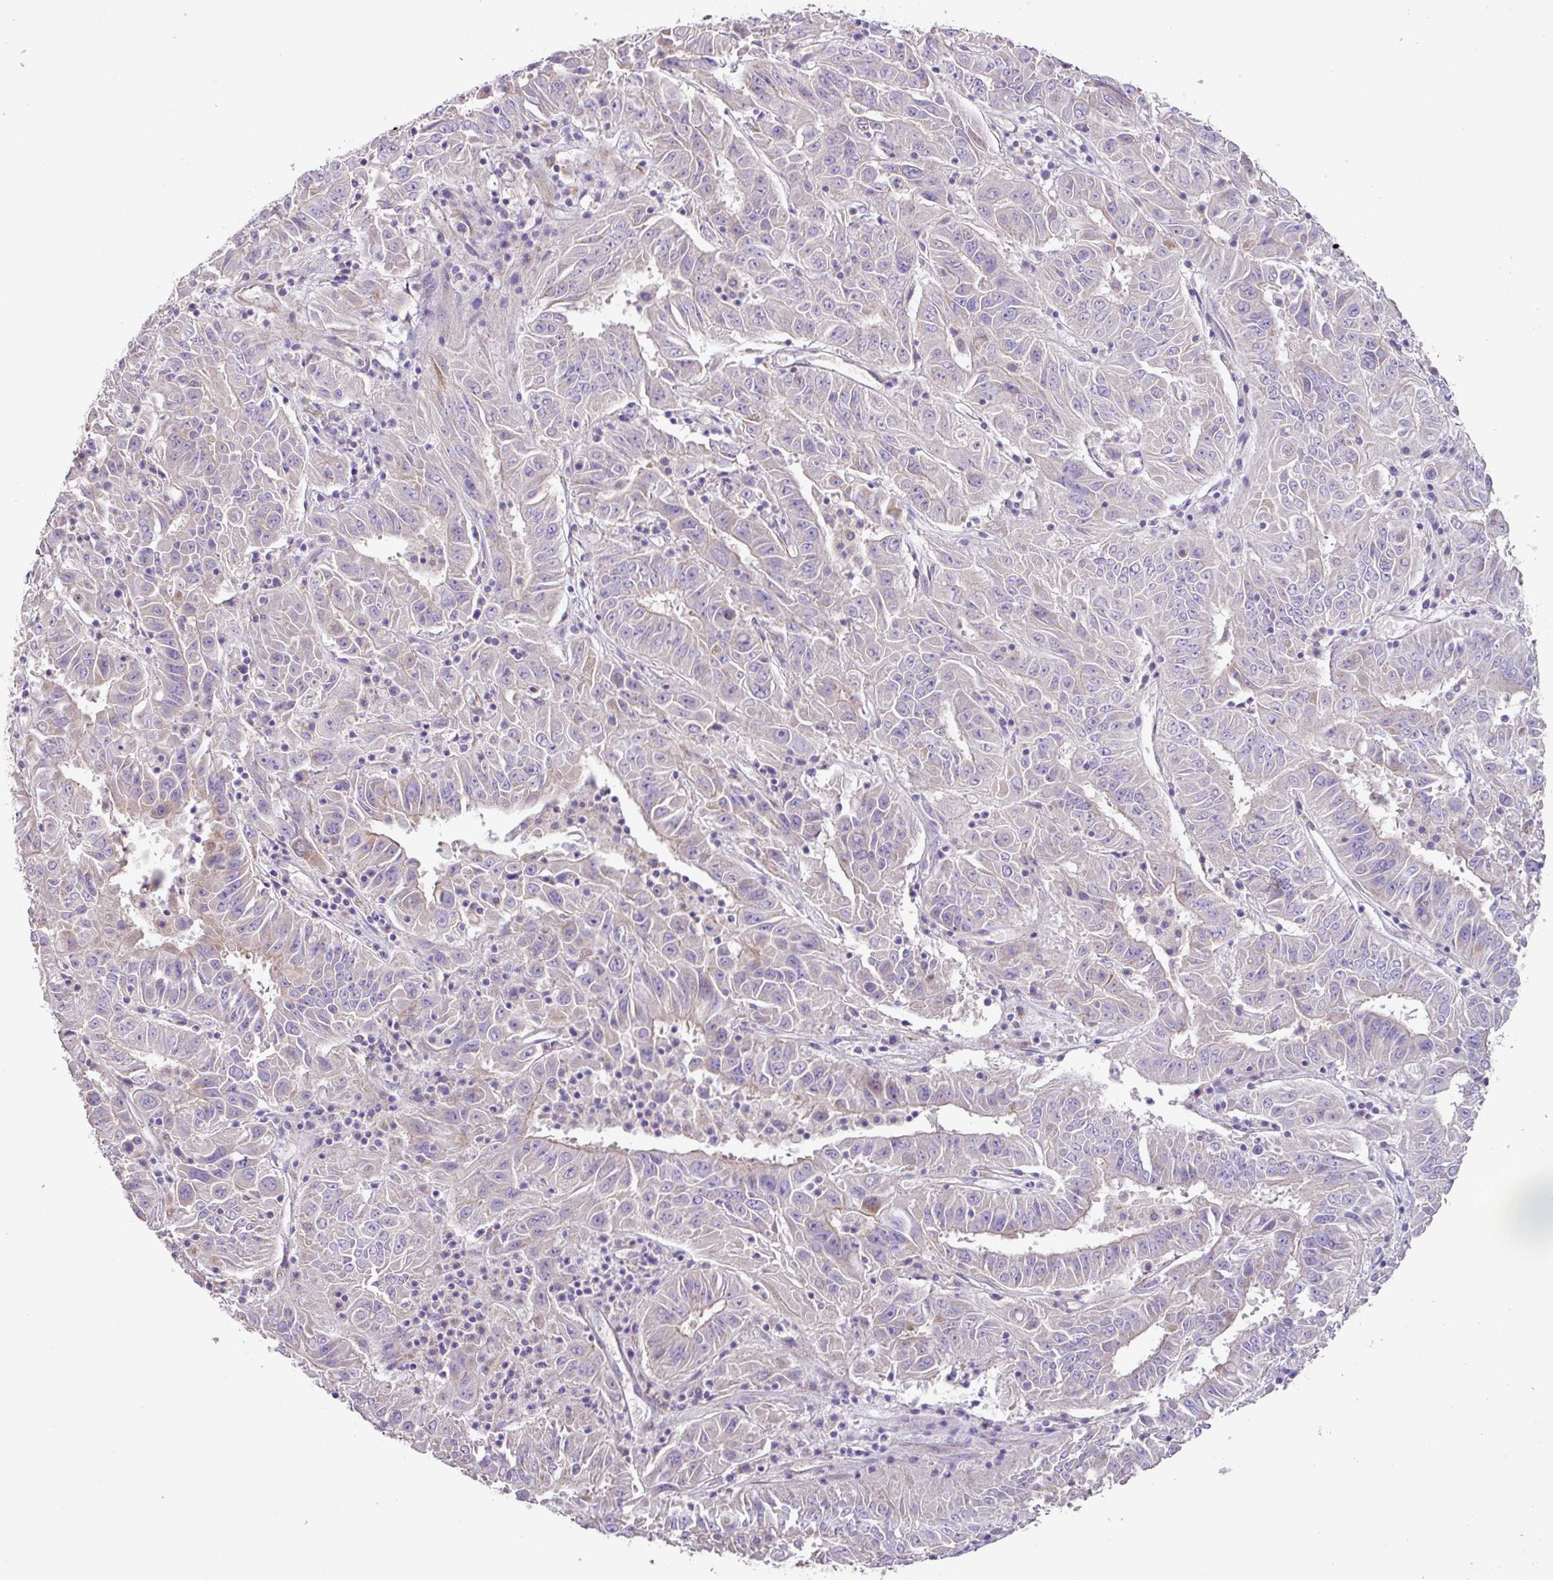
{"staining": {"intensity": "negative", "quantity": "none", "location": "none"}, "tissue": "pancreatic cancer", "cell_type": "Tumor cells", "image_type": "cancer", "snomed": [{"axis": "morphology", "description": "Adenocarcinoma, NOS"}, {"axis": "topography", "description": "Pancreas"}], "caption": "Photomicrograph shows no protein staining in tumor cells of pancreatic cancer tissue.", "gene": "MRRF", "patient": {"sex": "male", "age": 63}}